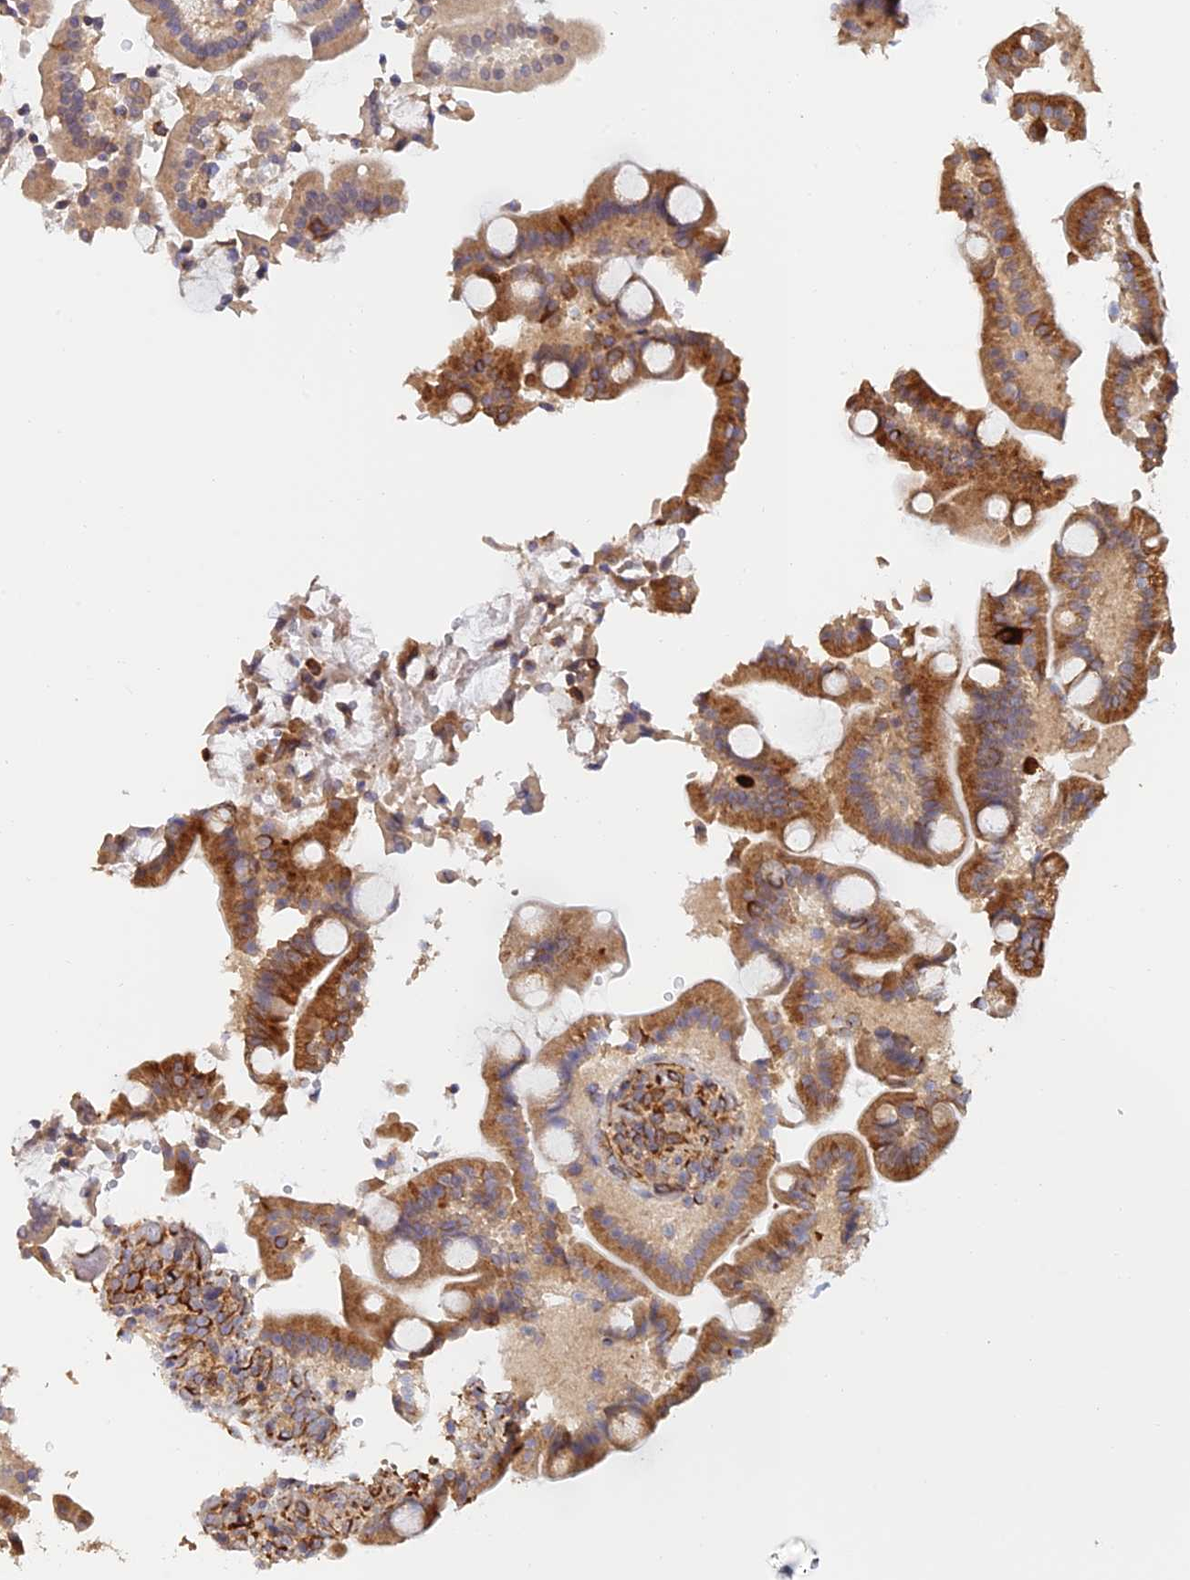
{"staining": {"intensity": "strong", "quantity": "25%-75%", "location": "cytoplasmic/membranous"}, "tissue": "duodenum", "cell_type": "Glandular cells", "image_type": "normal", "snomed": [{"axis": "morphology", "description": "Normal tissue, NOS"}, {"axis": "topography", "description": "Duodenum"}], "caption": "IHC staining of benign duodenum, which displays high levels of strong cytoplasmic/membranous staining in about 25%-75% of glandular cells indicating strong cytoplasmic/membranous protein staining. The staining was performed using DAB (brown) for protein detection and nuclei were counterstained in hematoxylin (blue).", "gene": "WBP11", "patient": {"sex": "male", "age": 55}}